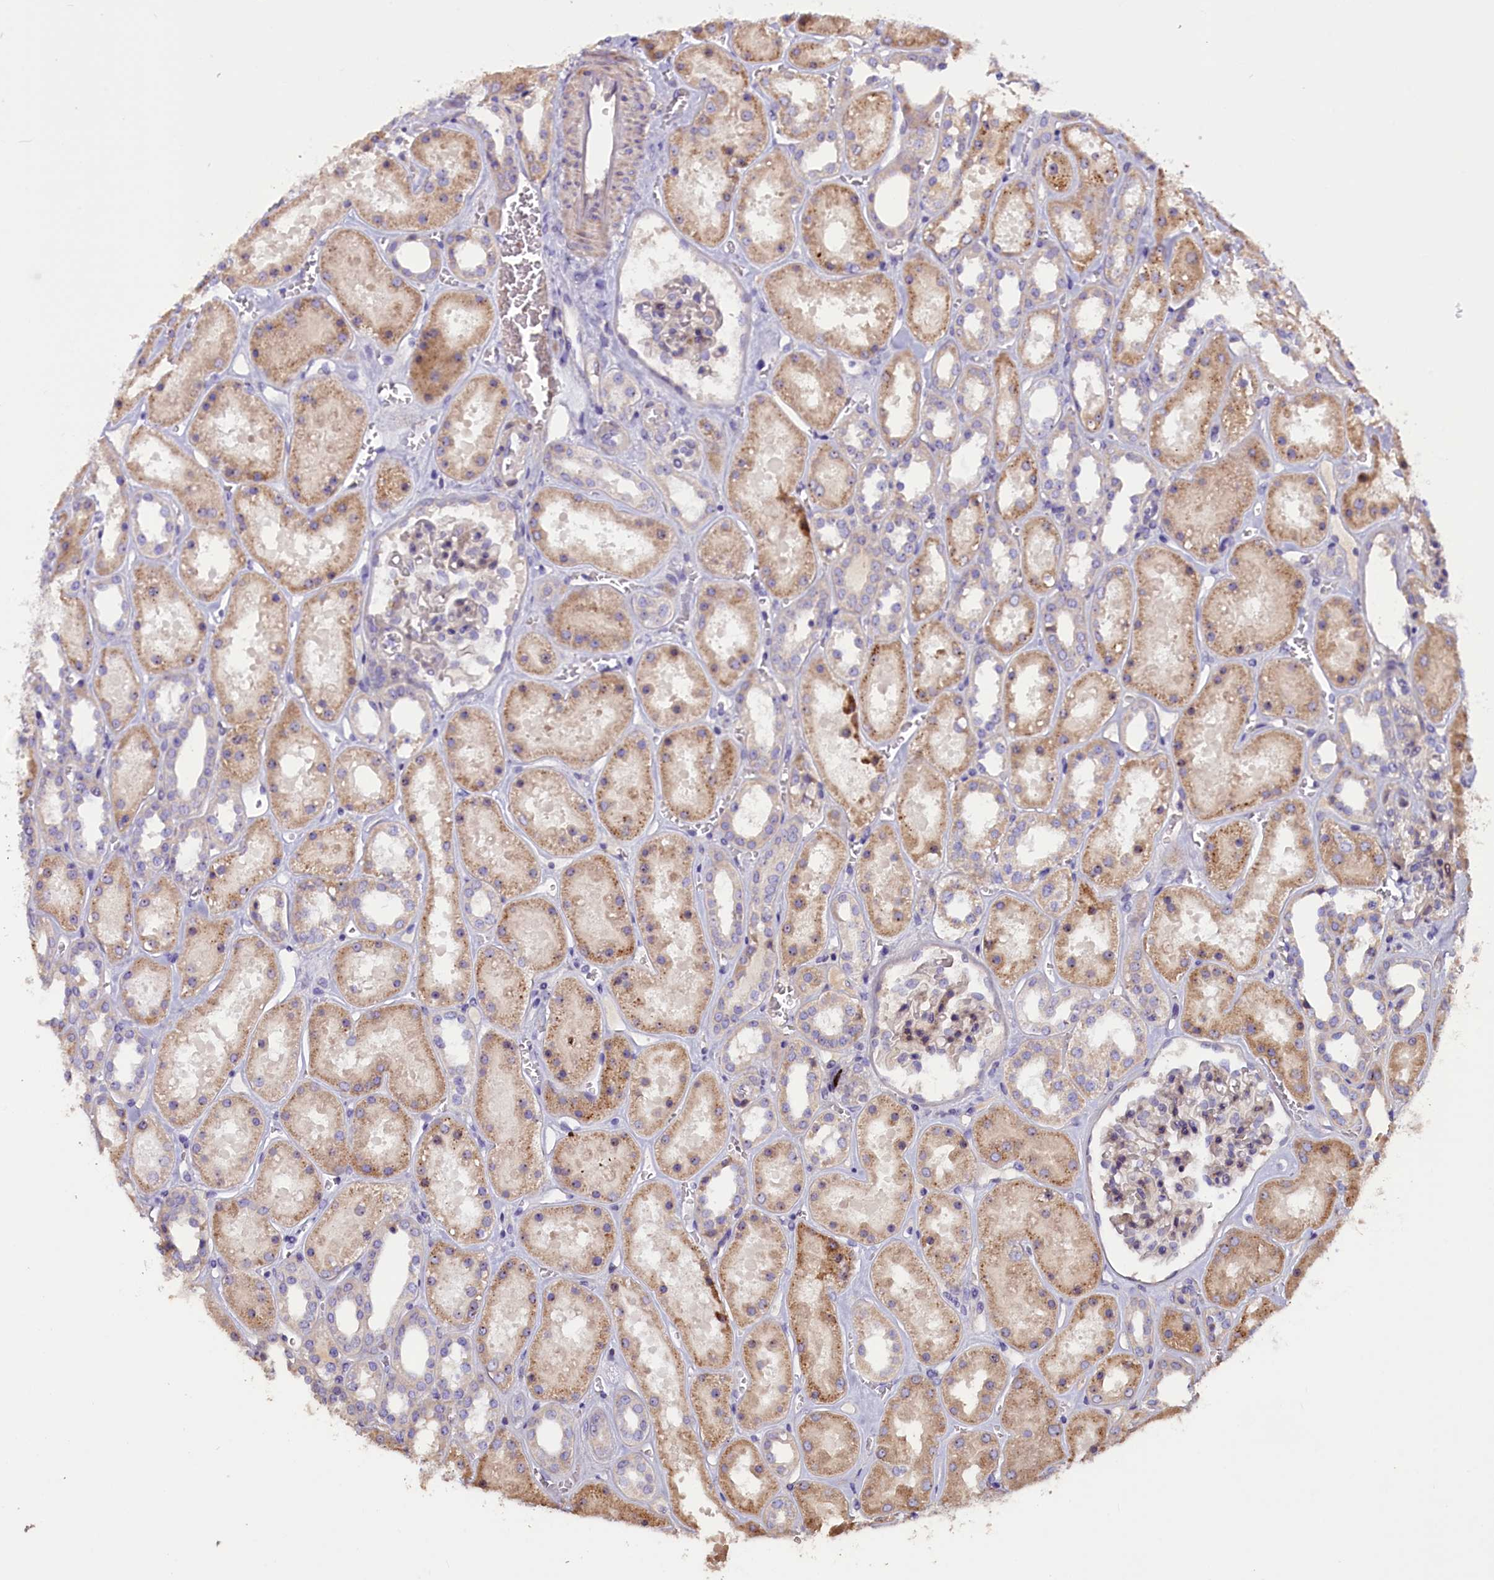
{"staining": {"intensity": "negative", "quantity": "none", "location": "none"}, "tissue": "kidney", "cell_type": "Cells in glomeruli", "image_type": "normal", "snomed": [{"axis": "morphology", "description": "Normal tissue, NOS"}, {"axis": "topography", "description": "Kidney"}], "caption": "Benign kidney was stained to show a protein in brown. There is no significant expression in cells in glomeruli. The staining was performed using DAB (3,3'-diaminobenzidine) to visualize the protein expression in brown, while the nuclei were stained in blue with hematoxylin (Magnification: 20x).", "gene": "FRY", "patient": {"sex": "female", "age": 41}}